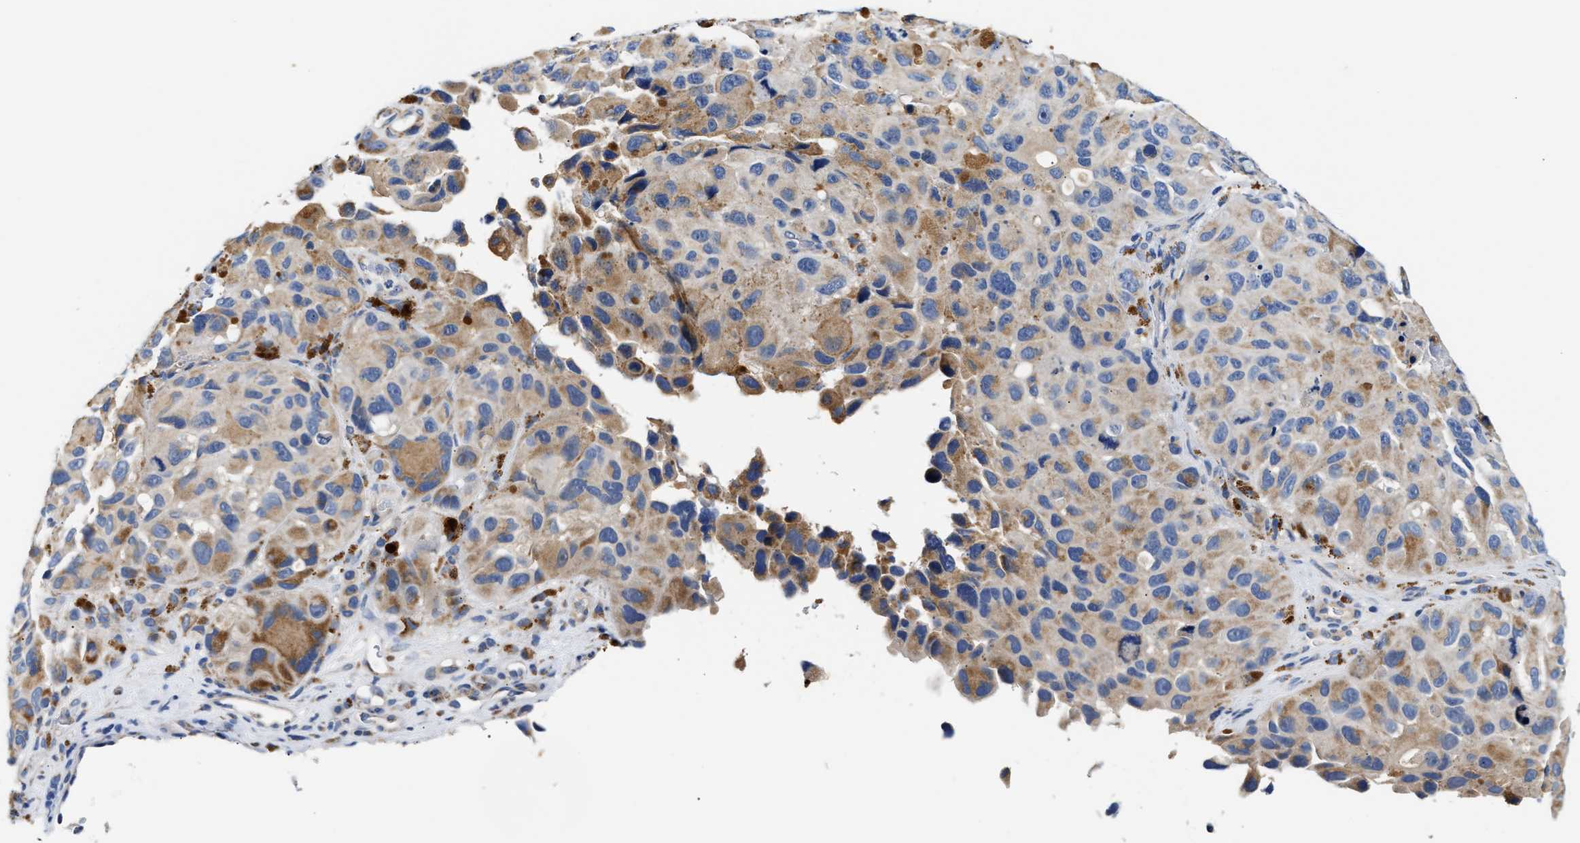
{"staining": {"intensity": "moderate", "quantity": "25%-75%", "location": "cytoplasmic/membranous"}, "tissue": "melanoma", "cell_type": "Tumor cells", "image_type": "cancer", "snomed": [{"axis": "morphology", "description": "Malignant melanoma, NOS"}, {"axis": "topography", "description": "Skin"}], "caption": "This is a micrograph of immunohistochemistry (IHC) staining of melanoma, which shows moderate staining in the cytoplasmic/membranous of tumor cells.", "gene": "ACADVL", "patient": {"sex": "female", "age": 73}}